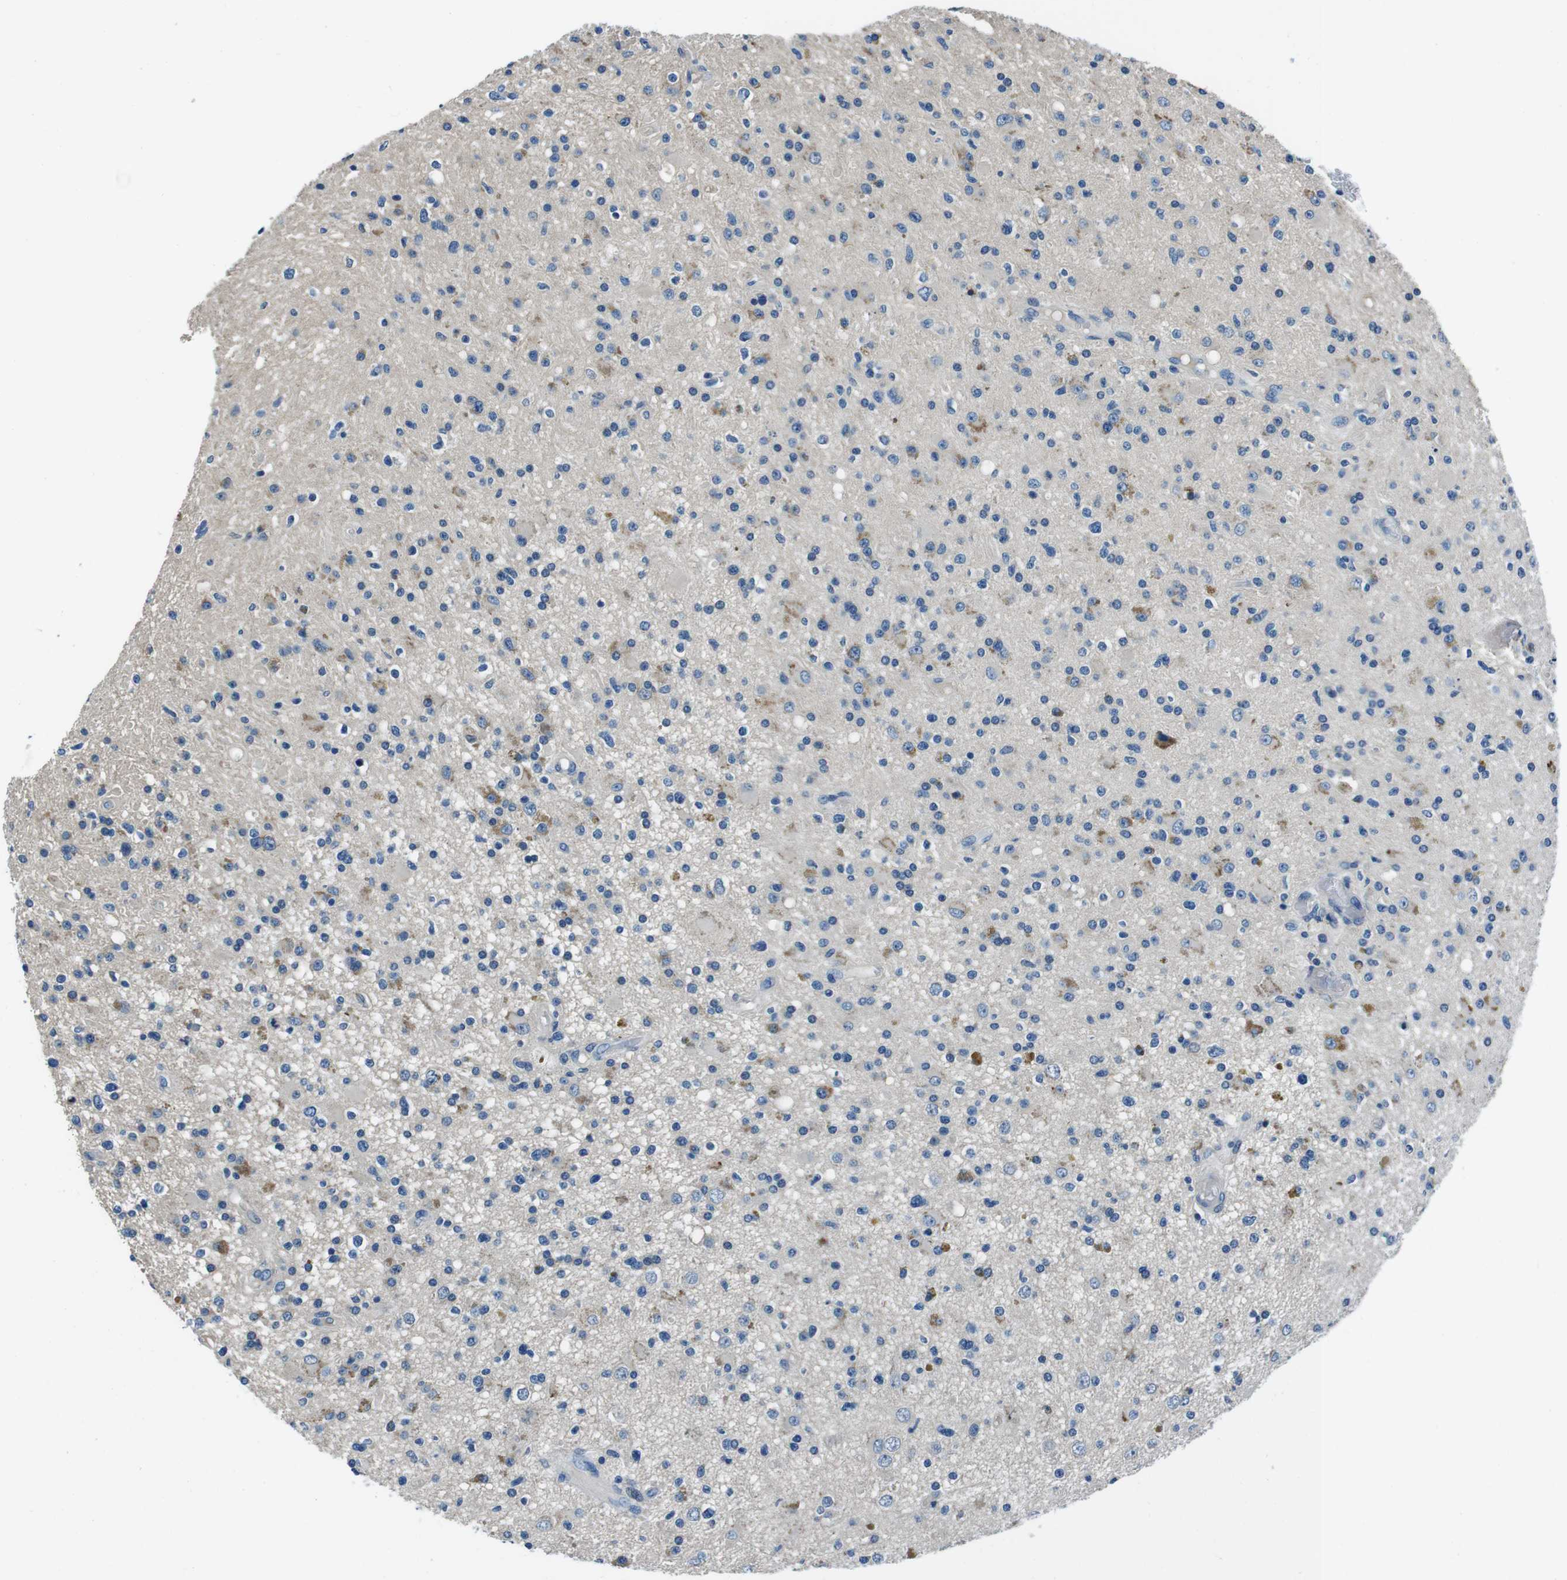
{"staining": {"intensity": "moderate", "quantity": "<25%", "location": "cytoplasmic/membranous"}, "tissue": "glioma", "cell_type": "Tumor cells", "image_type": "cancer", "snomed": [{"axis": "morphology", "description": "Glioma, malignant, High grade"}, {"axis": "topography", "description": "Brain"}], "caption": "Approximately <25% of tumor cells in human glioma show moderate cytoplasmic/membranous protein staining as visualized by brown immunohistochemical staining.", "gene": "CASQ1", "patient": {"sex": "male", "age": 33}}